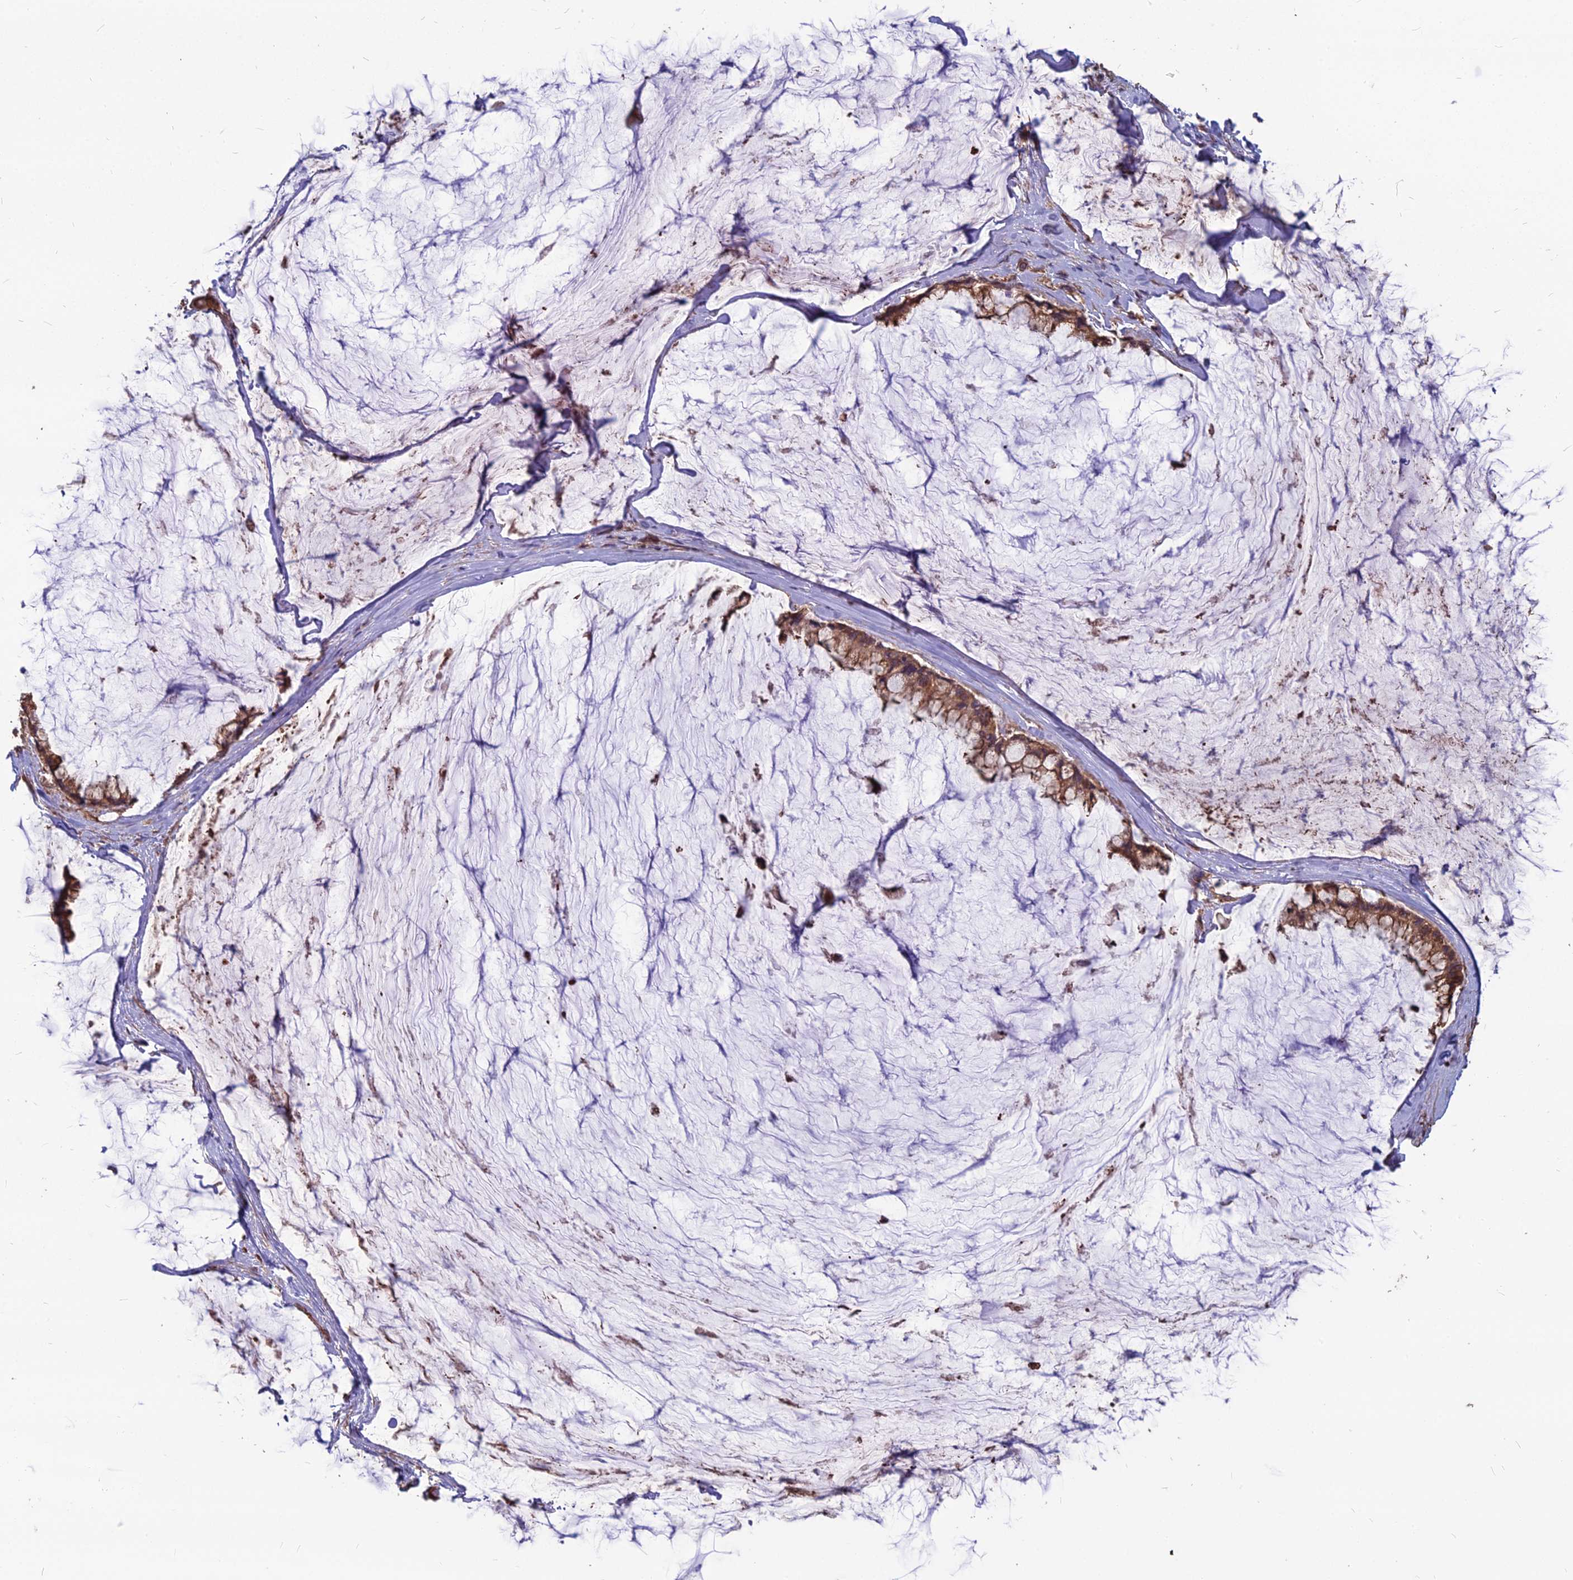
{"staining": {"intensity": "moderate", "quantity": ">75%", "location": "cytoplasmic/membranous"}, "tissue": "ovarian cancer", "cell_type": "Tumor cells", "image_type": "cancer", "snomed": [{"axis": "morphology", "description": "Cystadenocarcinoma, mucinous, NOS"}, {"axis": "topography", "description": "Ovary"}], "caption": "An image of human mucinous cystadenocarcinoma (ovarian) stained for a protein displays moderate cytoplasmic/membranous brown staining in tumor cells.", "gene": "LSM6", "patient": {"sex": "female", "age": 39}}